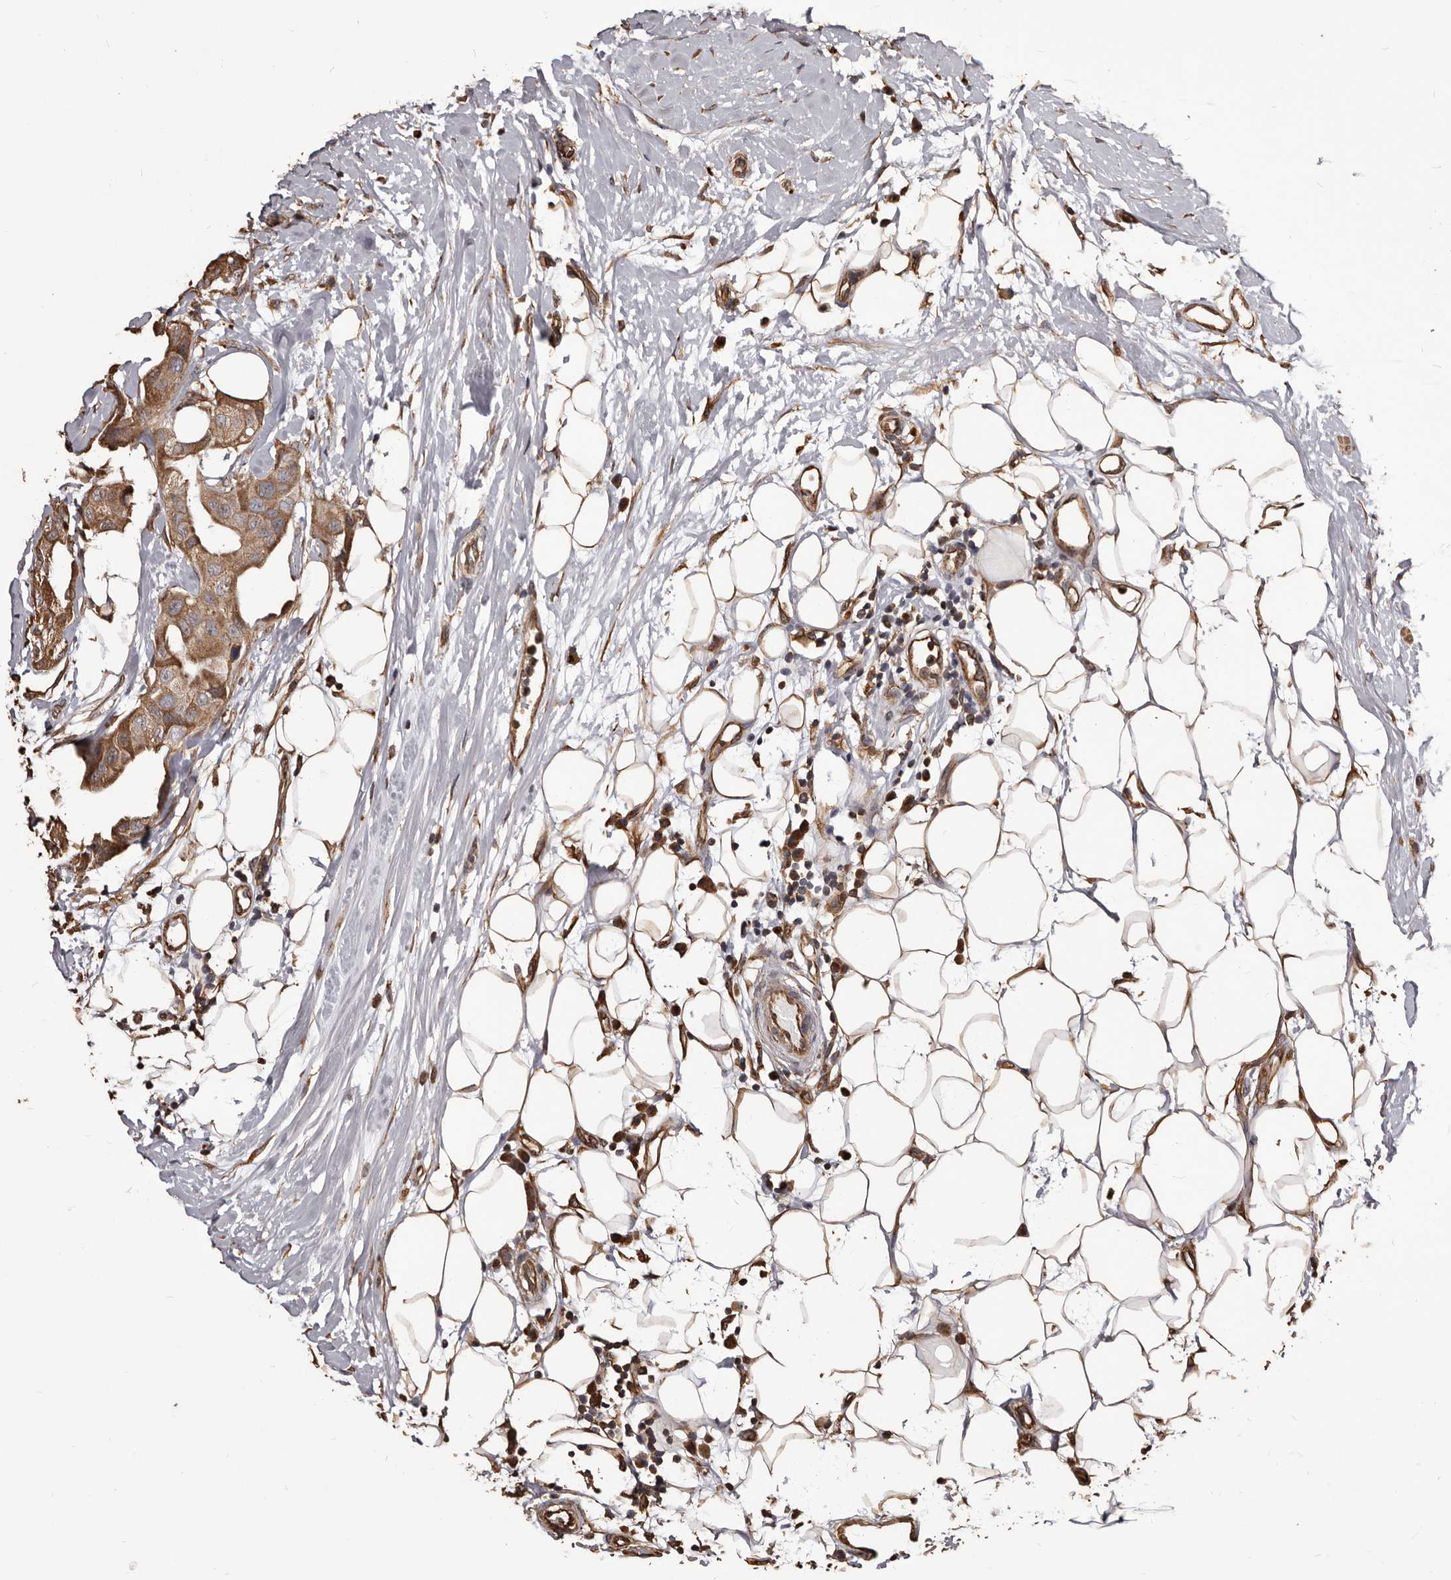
{"staining": {"intensity": "moderate", "quantity": ">75%", "location": "cytoplasmic/membranous"}, "tissue": "breast cancer", "cell_type": "Tumor cells", "image_type": "cancer", "snomed": [{"axis": "morphology", "description": "Duct carcinoma"}, {"axis": "topography", "description": "Breast"}], "caption": "A medium amount of moderate cytoplasmic/membranous positivity is seen in about >75% of tumor cells in breast cancer tissue.", "gene": "ALPK1", "patient": {"sex": "female", "age": 40}}